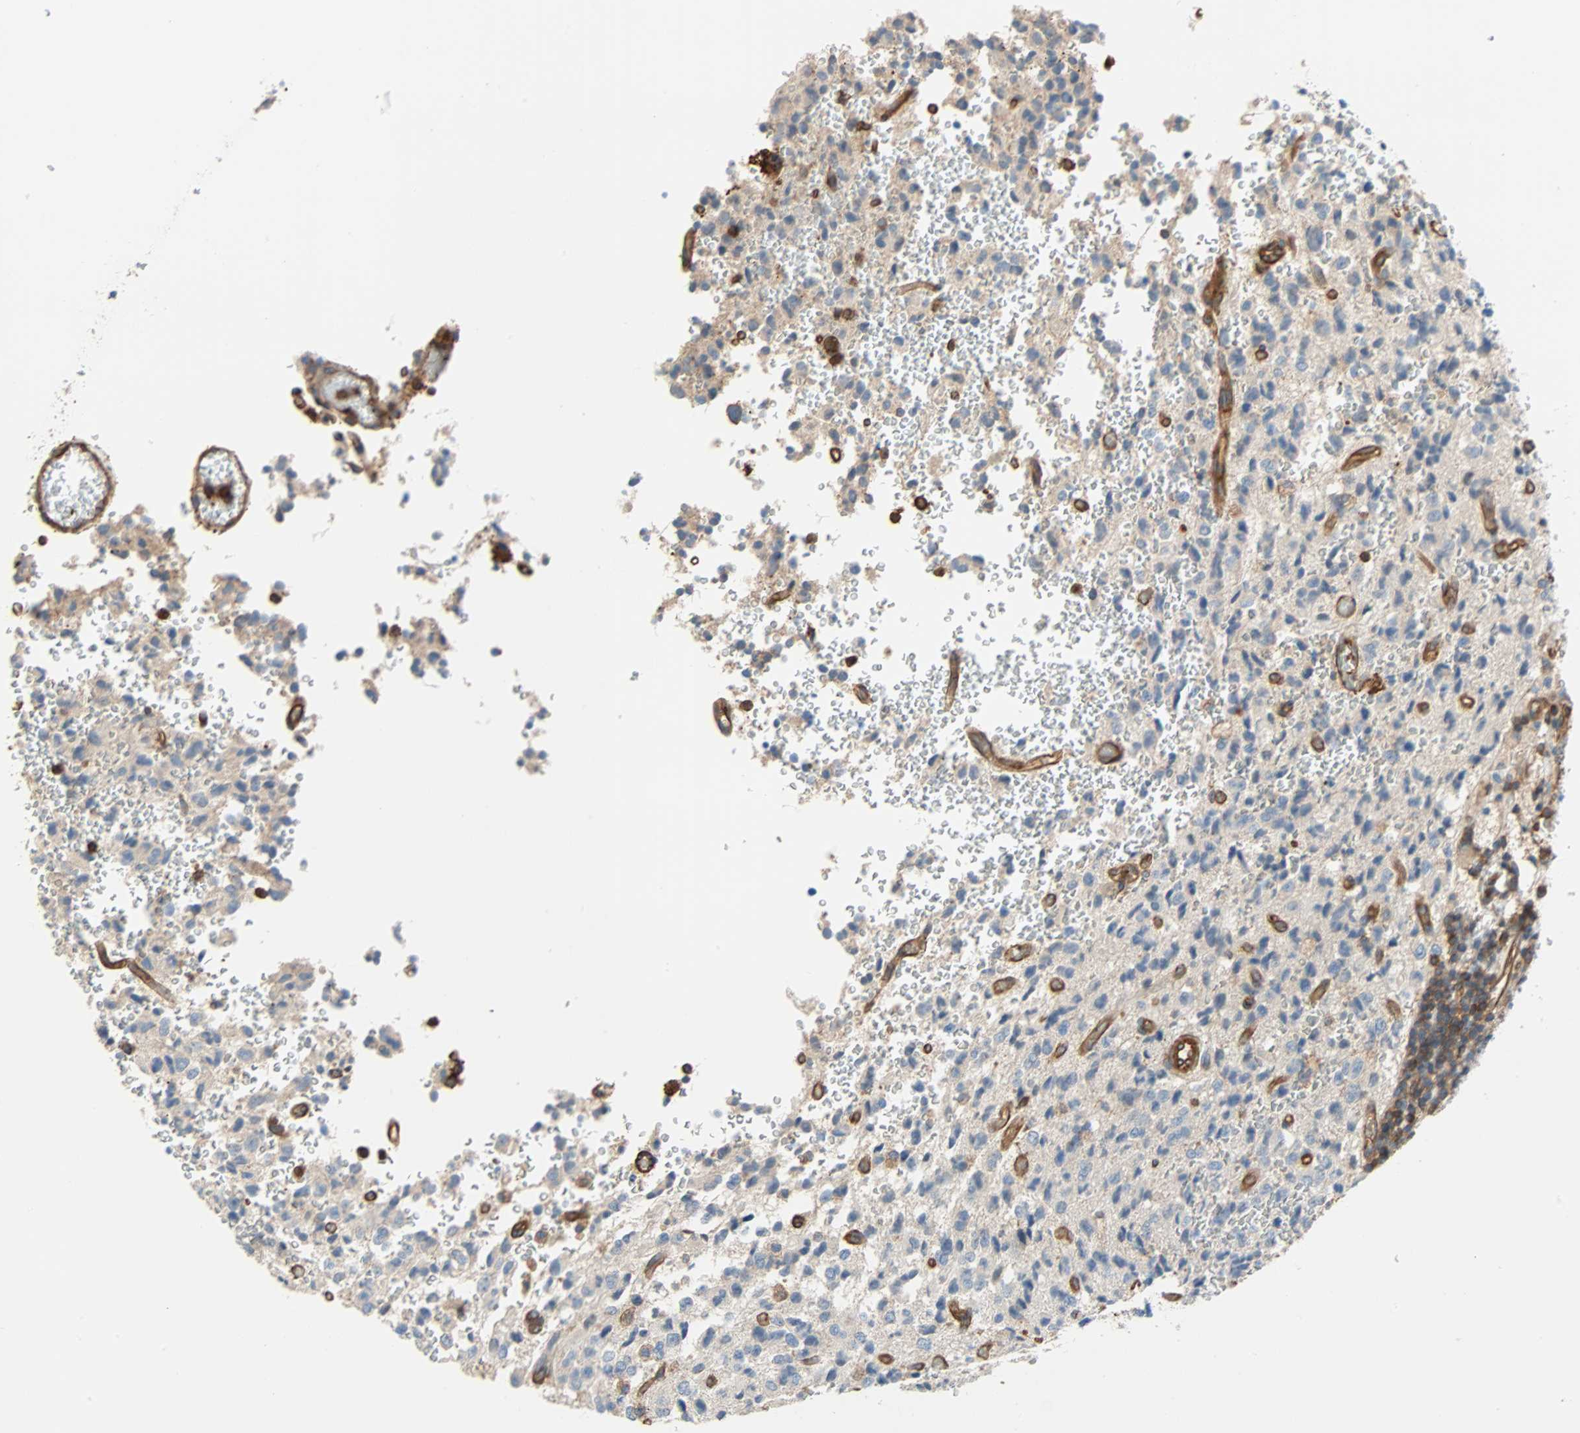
{"staining": {"intensity": "negative", "quantity": "none", "location": "none"}, "tissue": "glioma", "cell_type": "Tumor cells", "image_type": "cancer", "snomed": [{"axis": "morphology", "description": "Glioma, malignant, High grade"}, {"axis": "topography", "description": "pancreas cauda"}], "caption": "This is an immunohistochemistry (IHC) micrograph of human glioma. There is no positivity in tumor cells.", "gene": "GALNT10", "patient": {"sex": "male", "age": 60}}